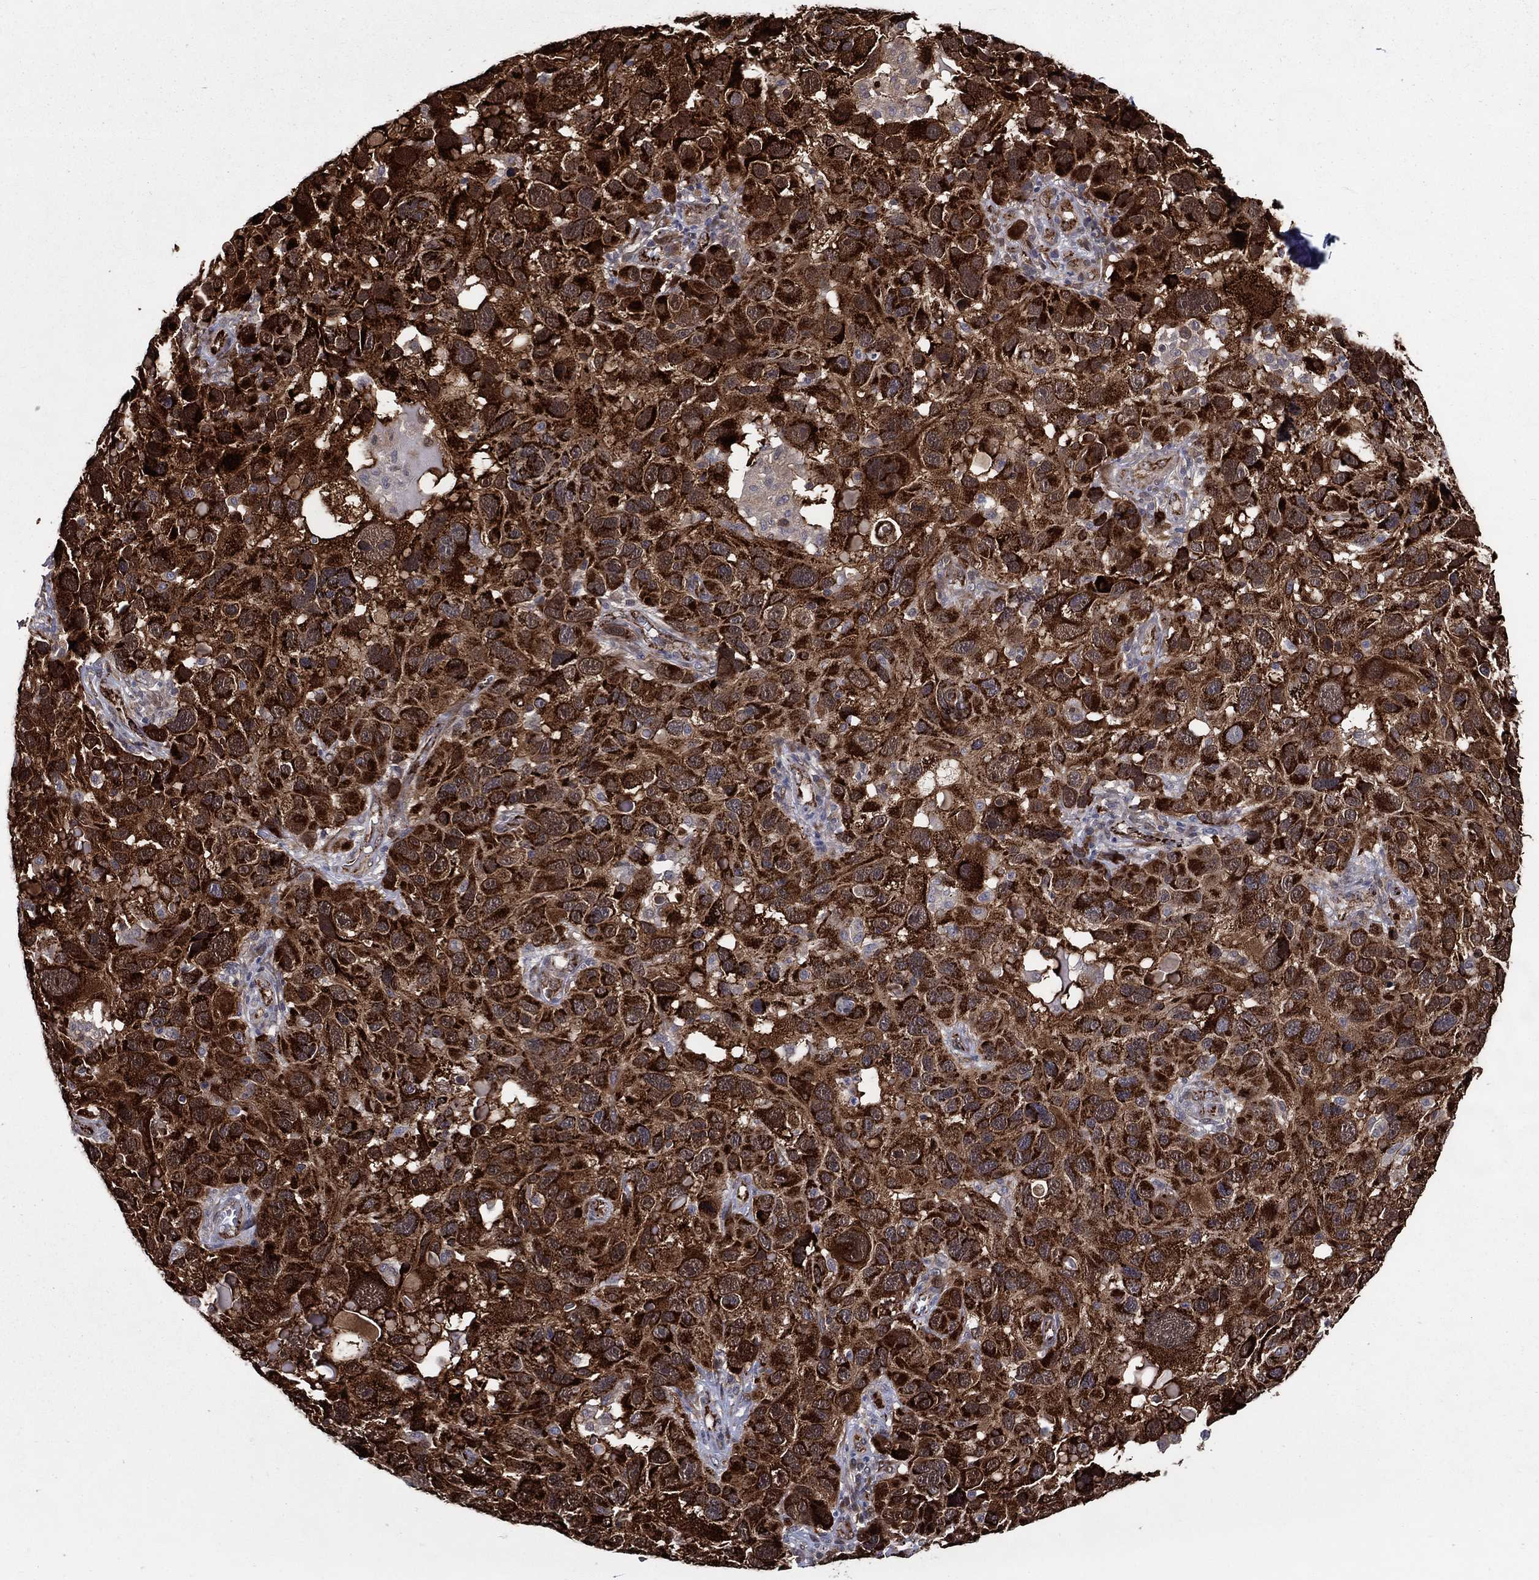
{"staining": {"intensity": "strong", "quantity": ">75%", "location": "cytoplasmic/membranous"}, "tissue": "melanoma", "cell_type": "Tumor cells", "image_type": "cancer", "snomed": [{"axis": "morphology", "description": "Malignant melanoma, NOS"}, {"axis": "topography", "description": "Skin"}], "caption": "Protein staining reveals strong cytoplasmic/membranous expression in approximately >75% of tumor cells in malignant melanoma.", "gene": "ARHGAP11A", "patient": {"sex": "male", "age": 53}}